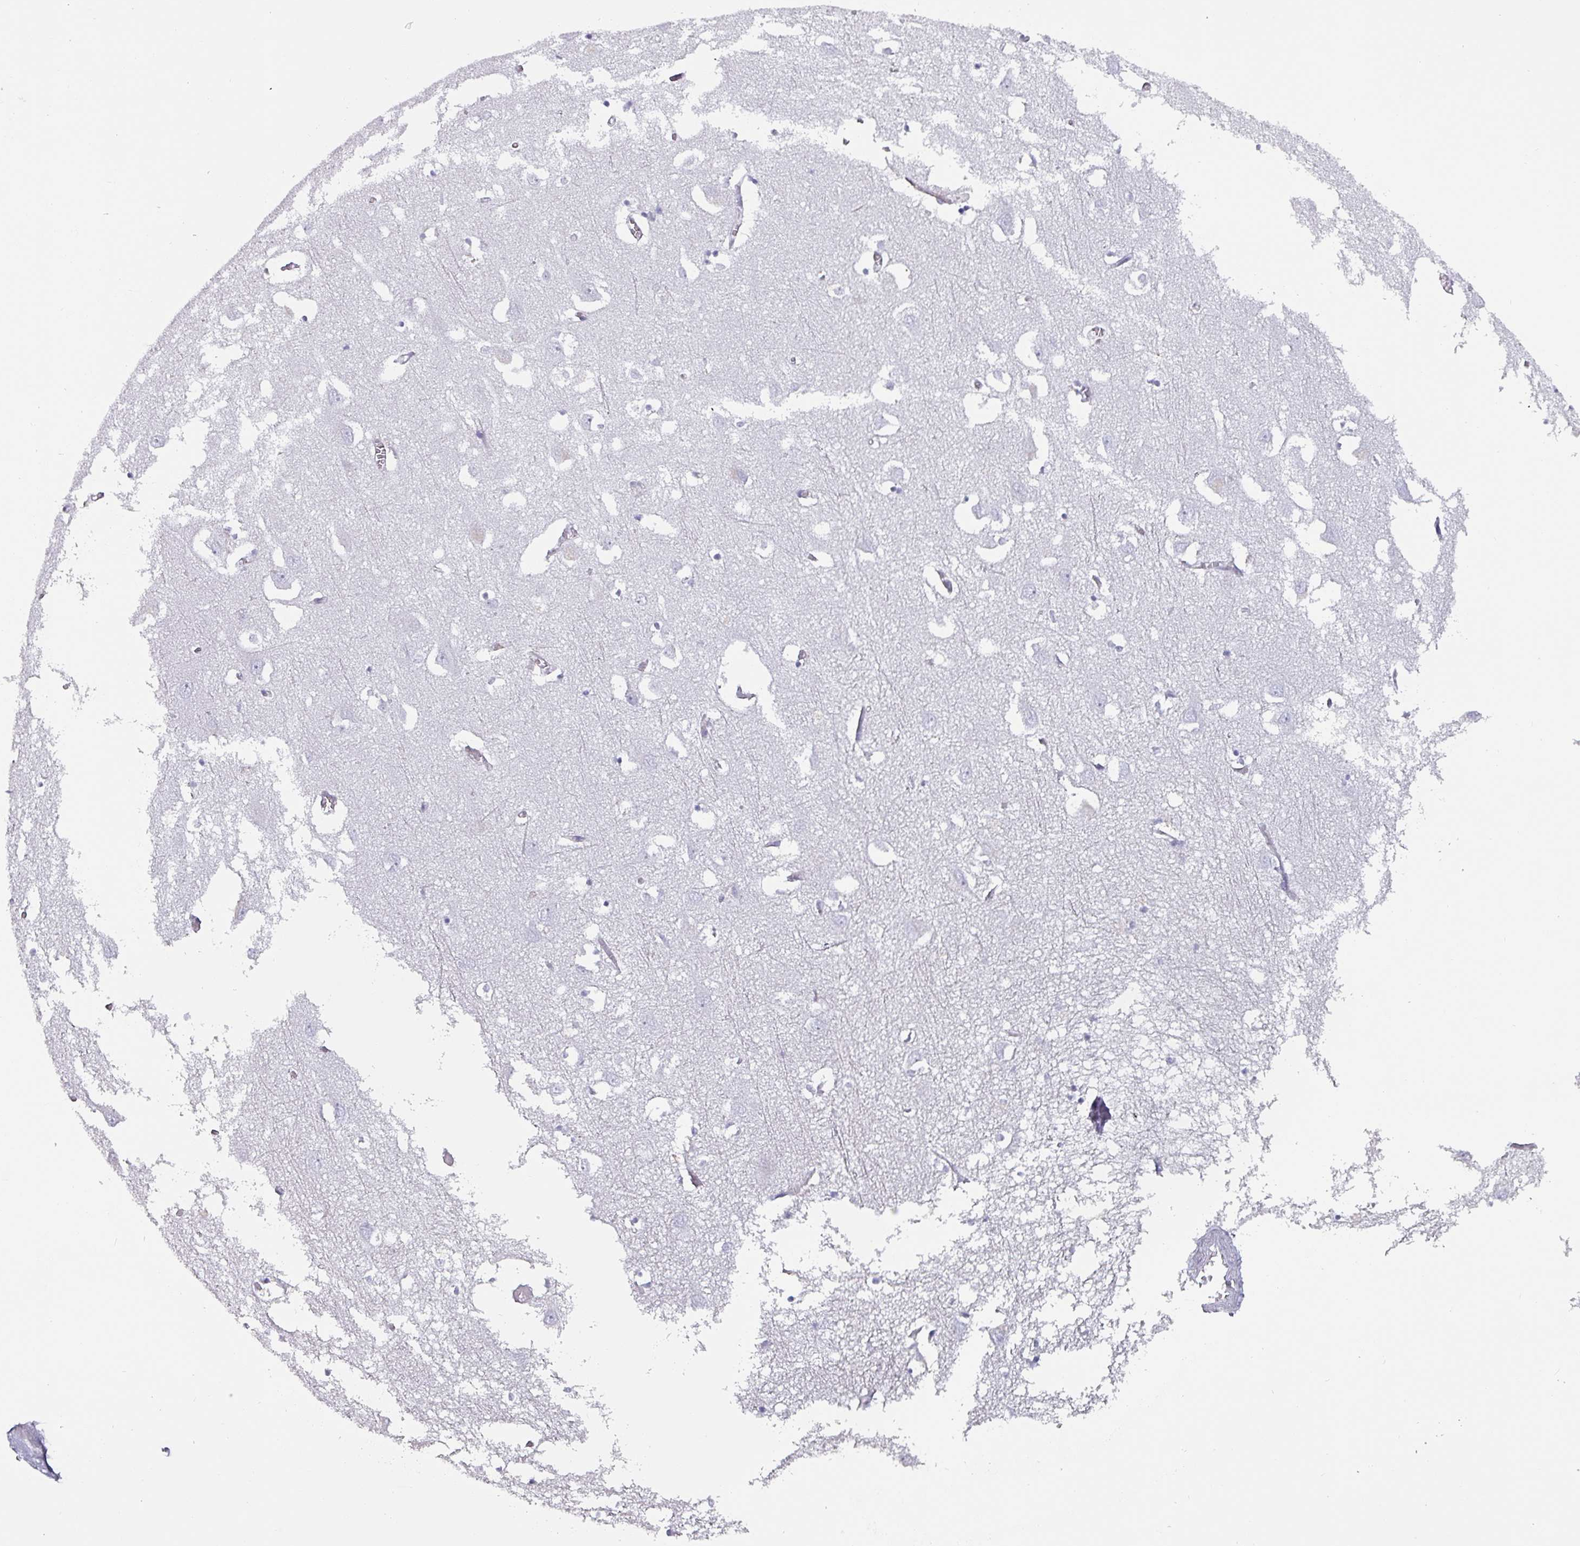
{"staining": {"intensity": "negative", "quantity": "none", "location": "none"}, "tissue": "cerebral cortex", "cell_type": "Endothelial cells", "image_type": "normal", "snomed": [{"axis": "morphology", "description": "Normal tissue, NOS"}, {"axis": "topography", "description": "Cerebral cortex"}], "caption": "High power microscopy photomicrograph of an immunohistochemistry (IHC) micrograph of benign cerebral cortex, revealing no significant positivity in endothelial cells.", "gene": "ZNF816", "patient": {"sex": "male", "age": 70}}